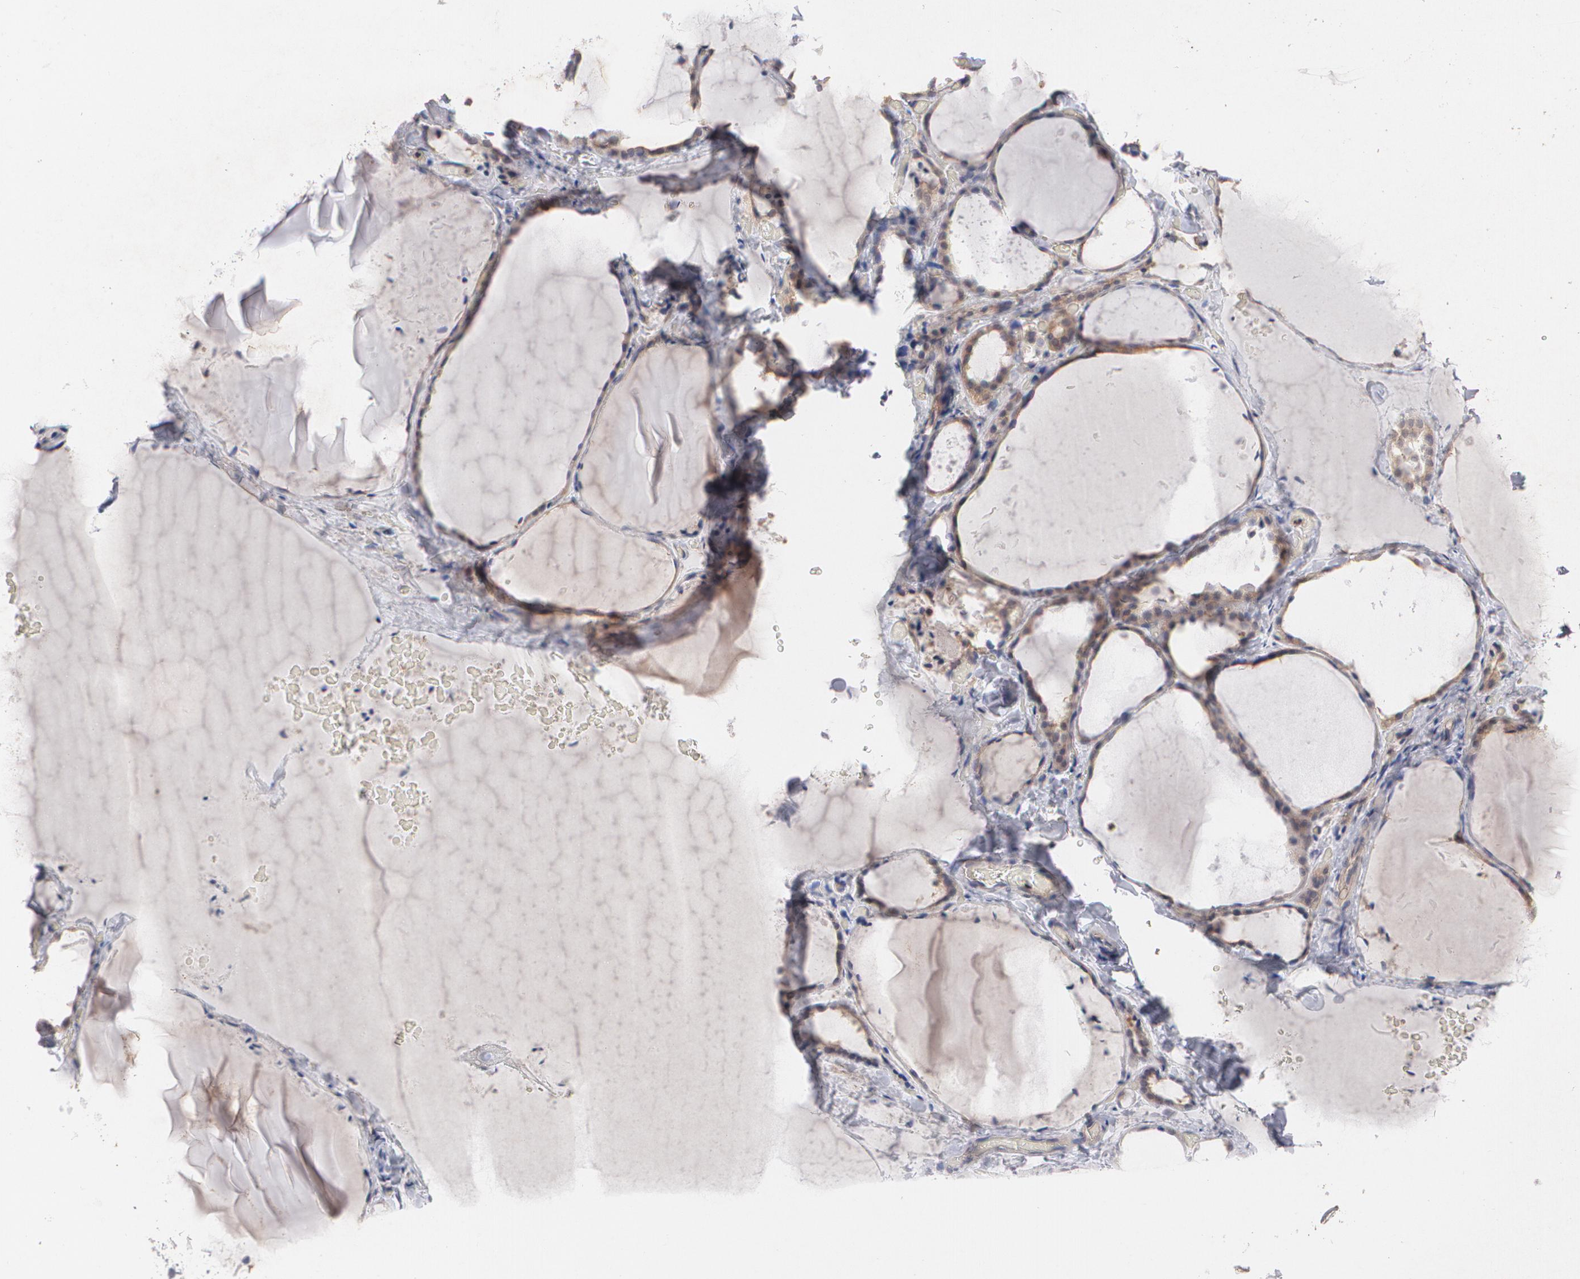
{"staining": {"intensity": "moderate", "quantity": "<25%", "location": "nuclear"}, "tissue": "thyroid gland", "cell_type": "Glandular cells", "image_type": "normal", "snomed": [{"axis": "morphology", "description": "Normal tissue, NOS"}, {"axis": "topography", "description": "Thyroid gland"}], "caption": "A brown stain highlights moderate nuclear staining of a protein in glandular cells of benign thyroid gland.", "gene": "HTT", "patient": {"sex": "female", "age": 22}}